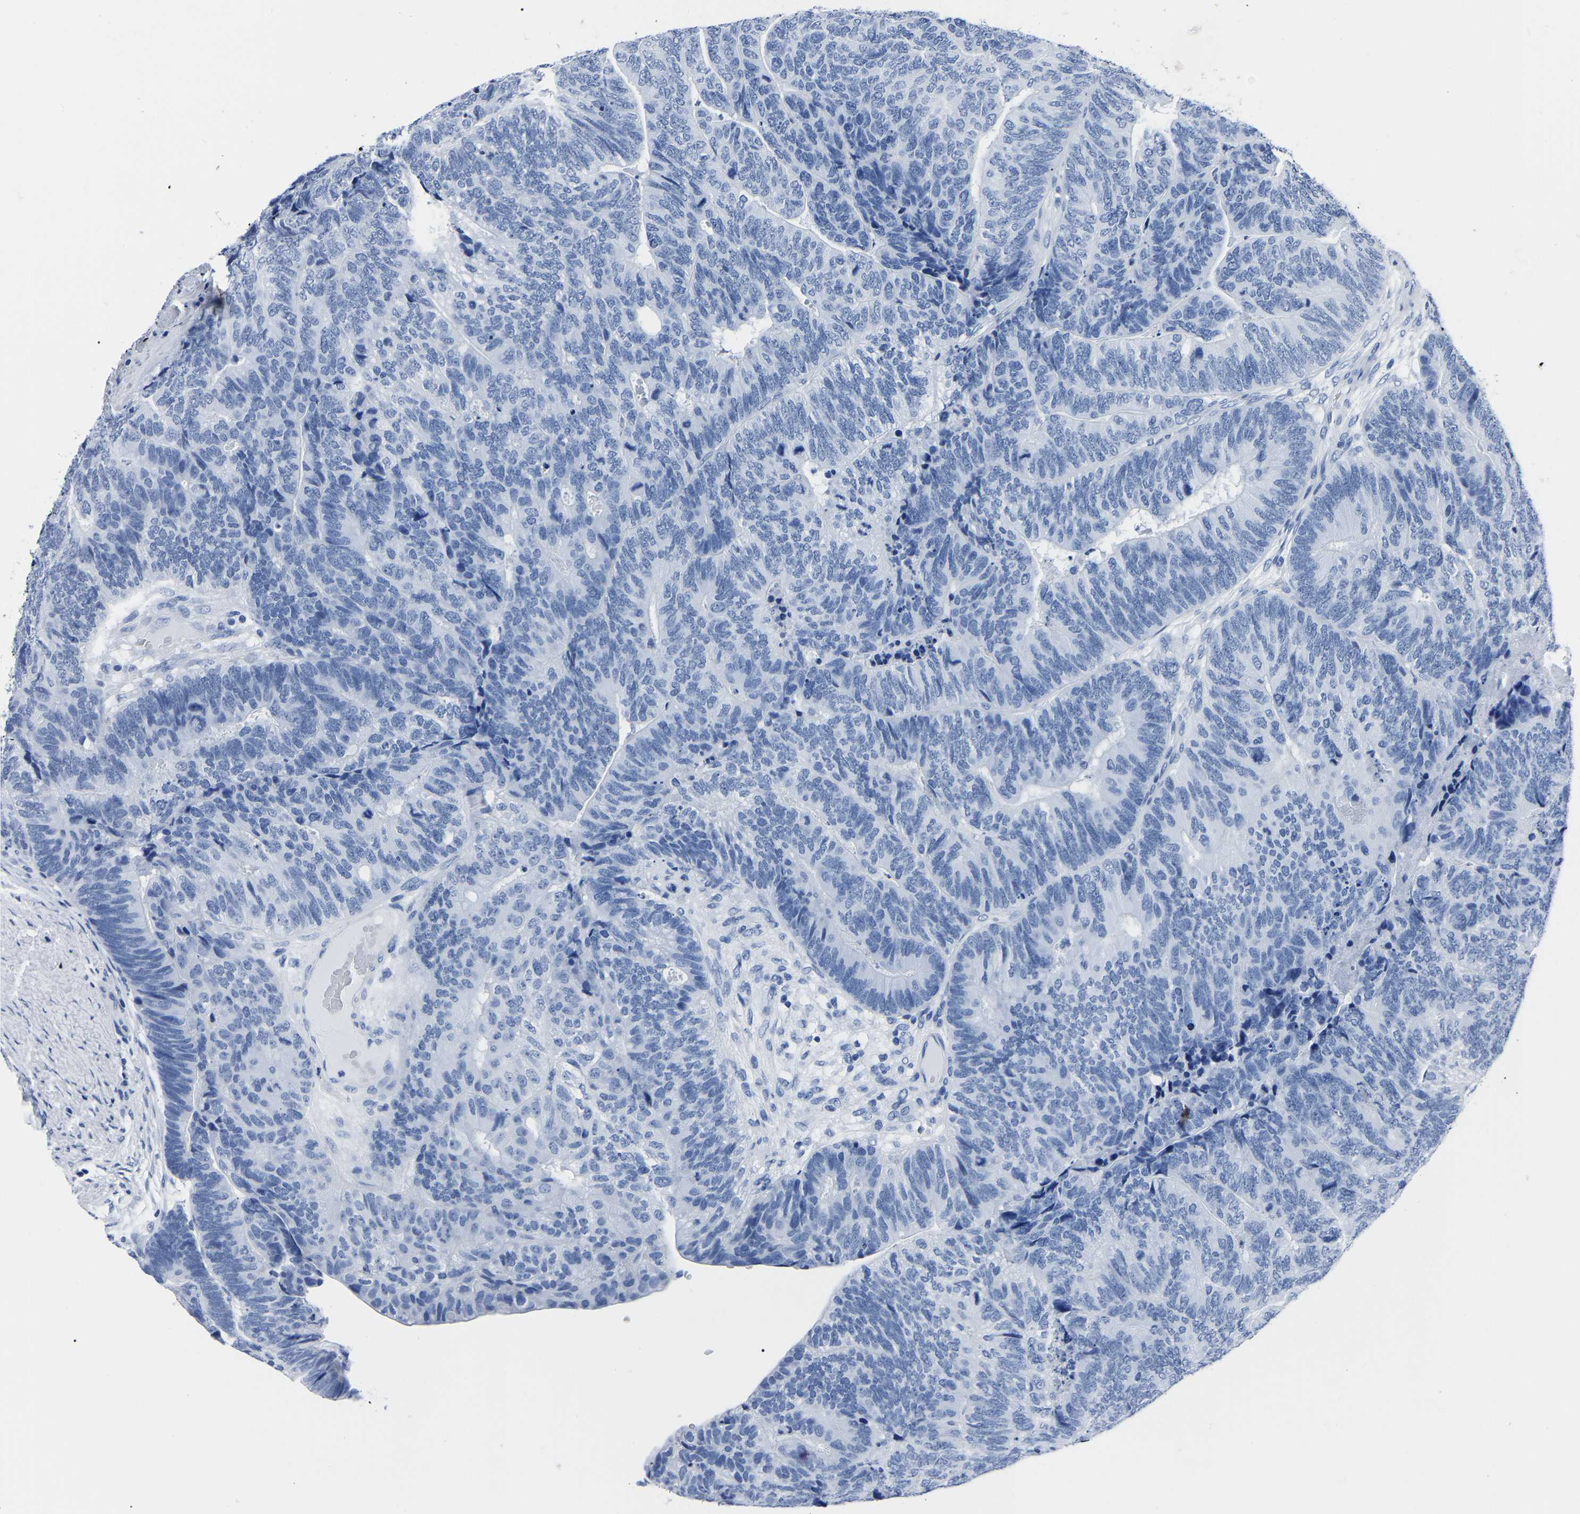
{"staining": {"intensity": "negative", "quantity": "none", "location": "none"}, "tissue": "colorectal cancer", "cell_type": "Tumor cells", "image_type": "cancer", "snomed": [{"axis": "morphology", "description": "Normal tissue, NOS"}, {"axis": "morphology", "description": "Adenocarcinoma, NOS"}, {"axis": "topography", "description": "Rectum"}], "caption": "Colorectal adenocarcinoma was stained to show a protein in brown. There is no significant staining in tumor cells. (DAB immunohistochemistry (IHC) with hematoxylin counter stain).", "gene": "IMPG2", "patient": {"sex": "female", "age": 66}}